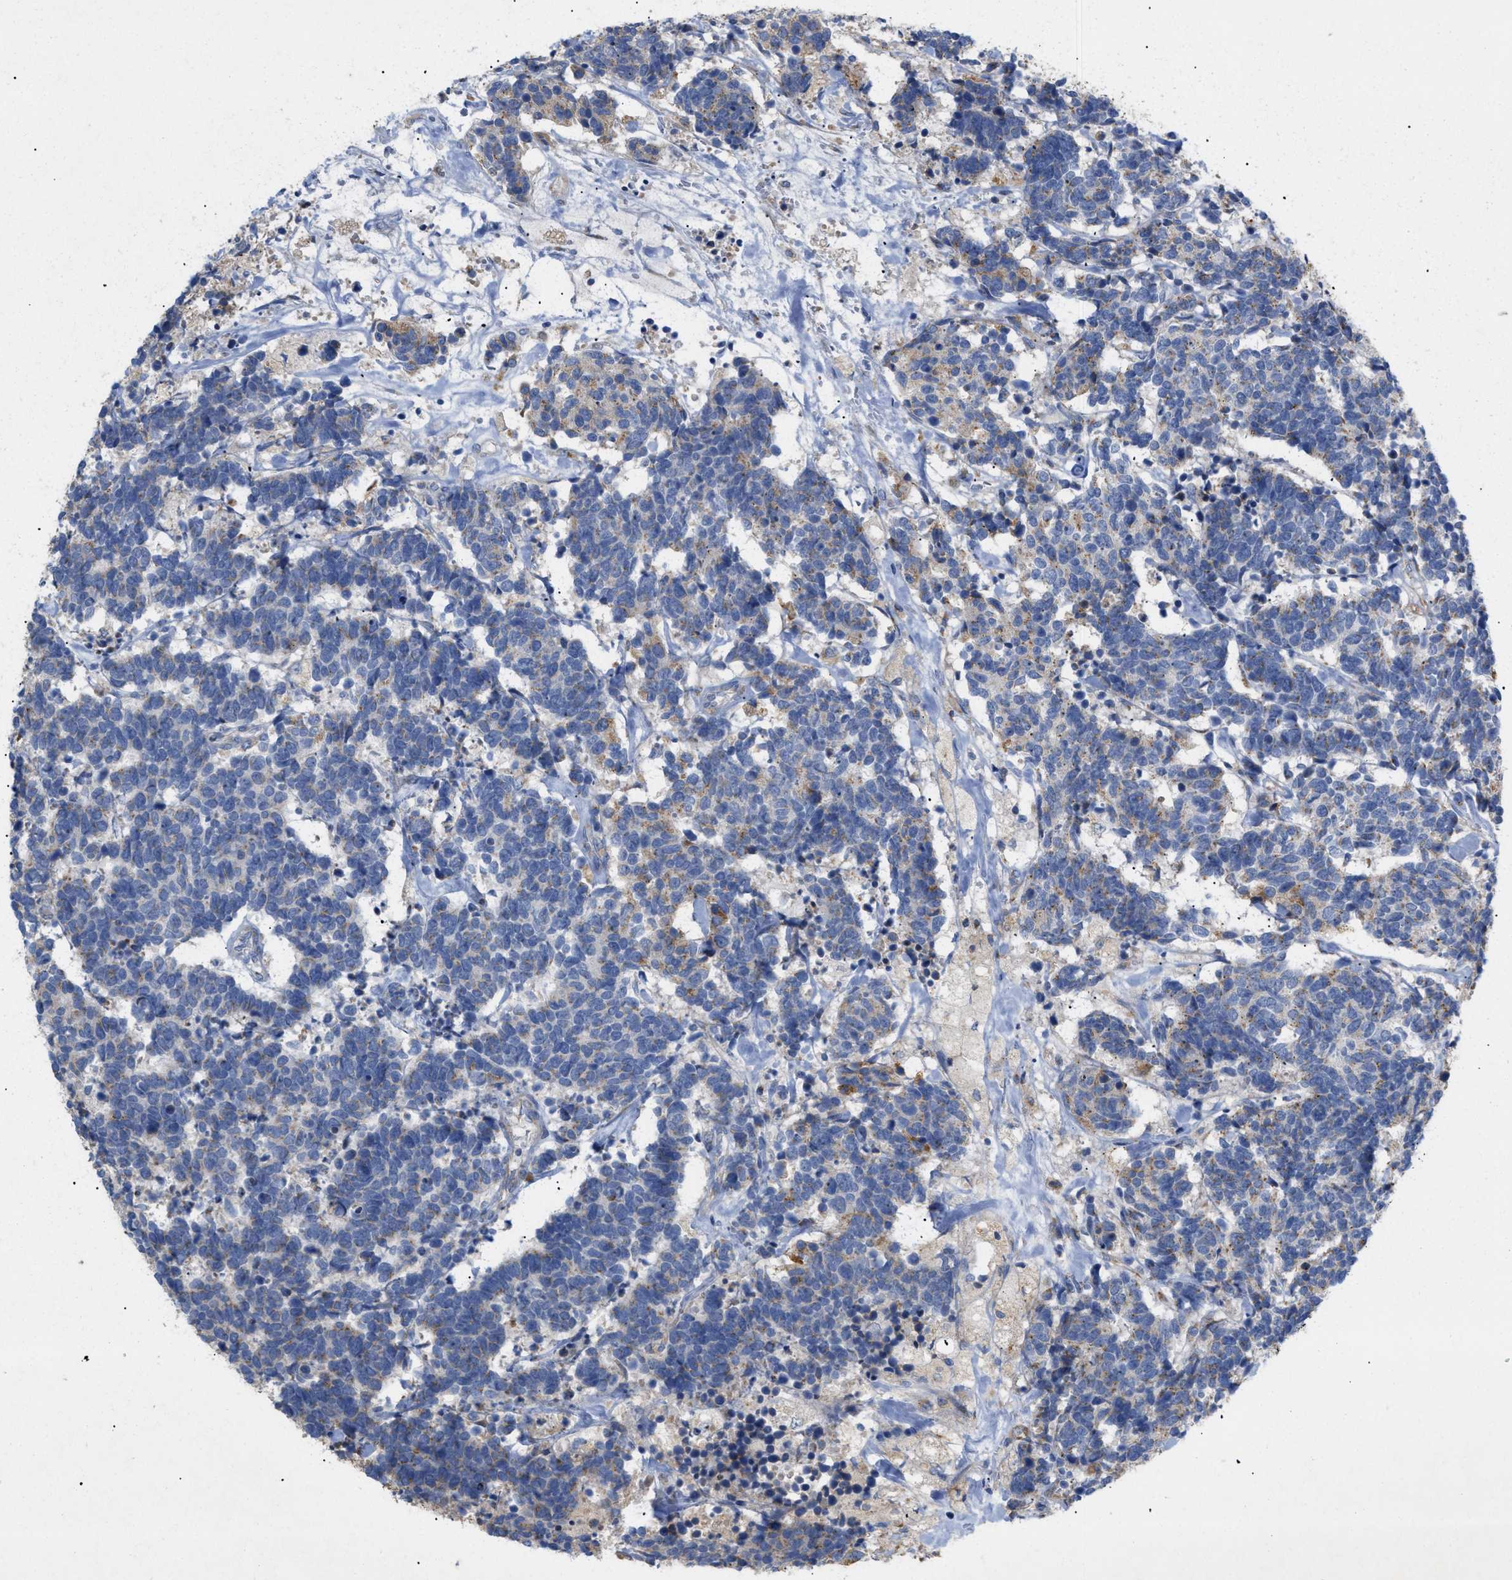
{"staining": {"intensity": "moderate", "quantity": "<25%", "location": "cytoplasmic/membranous"}, "tissue": "carcinoid", "cell_type": "Tumor cells", "image_type": "cancer", "snomed": [{"axis": "morphology", "description": "Carcinoma, NOS"}, {"axis": "morphology", "description": "Carcinoid, malignant, NOS"}, {"axis": "topography", "description": "Urinary bladder"}], "caption": "Protein analysis of malignant carcinoid tissue exhibits moderate cytoplasmic/membranous positivity in about <25% of tumor cells. The staining is performed using DAB brown chromogen to label protein expression. The nuclei are counter-stained blue using hematoxylin.", "gene": "SLC50A1", "patient": {"sex": "male", "age": 57}}